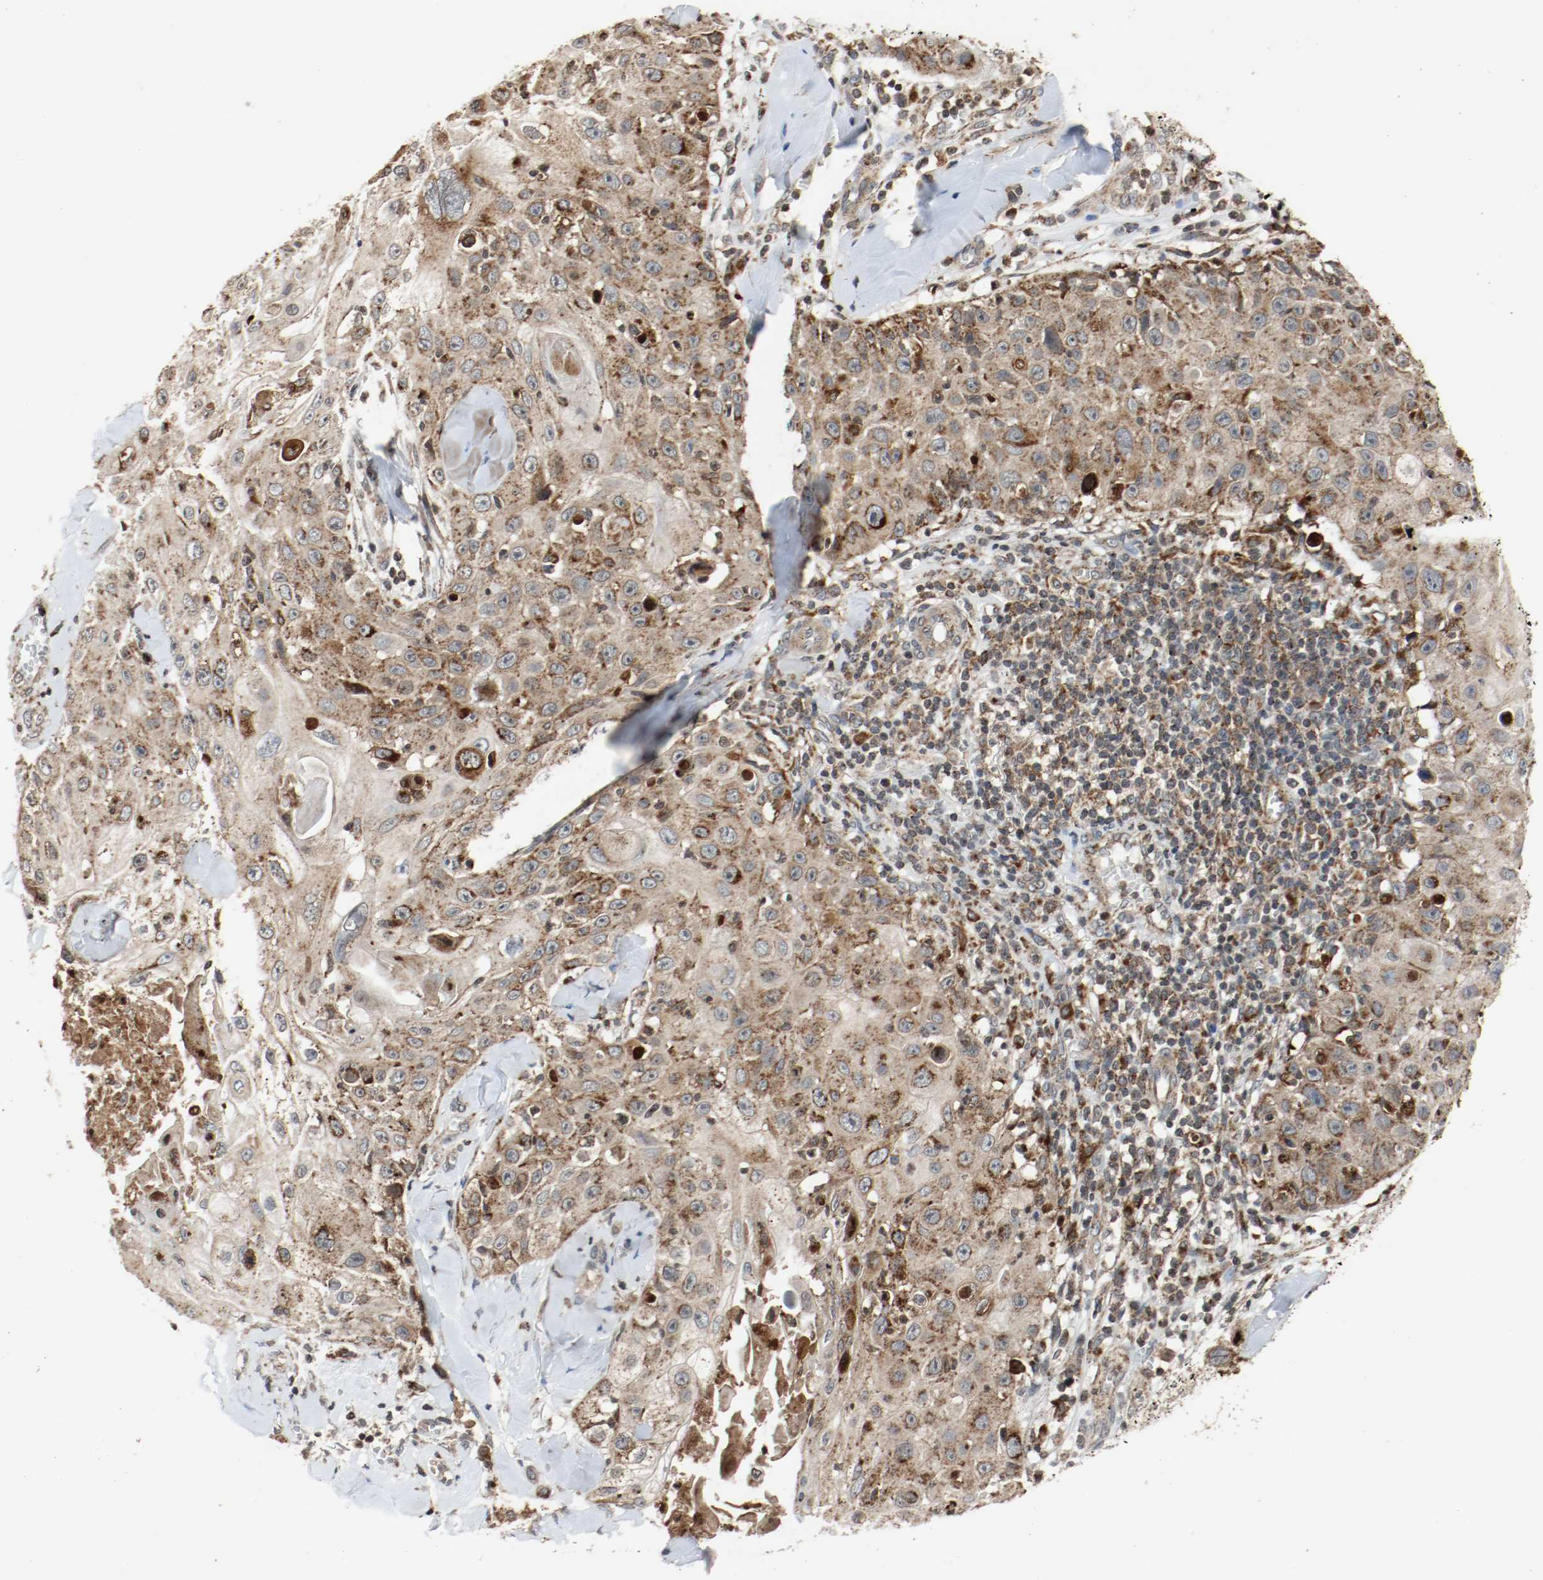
{"staining": {"intensity": "moderate", "quantity": ">75%", "location": "cytoplasmic/membranous"}, "tissue": "skin cancer", "cell_type": "Tumor cells", "image_type": "cancer", "snomed": [{"axis": "morphology", "description": "Squamous cell carcinoma, NOS"}, {"axis": "topography", "description": "Skin"}], "caption": "IHC staining of skin squamous cell carcinoma, which demonstrates medium levels of moderate cytoplasmic/membranous staining in about >75% of tumor cells indicating moderate cytoplasmic/membranous protein staining. The staining was performed using DAB (brown) for protein detection and nuclei were counterstained in hematoxylin (blue).", "gene": "LAMP2", "patient": {"sex": "male", "age": 86}}